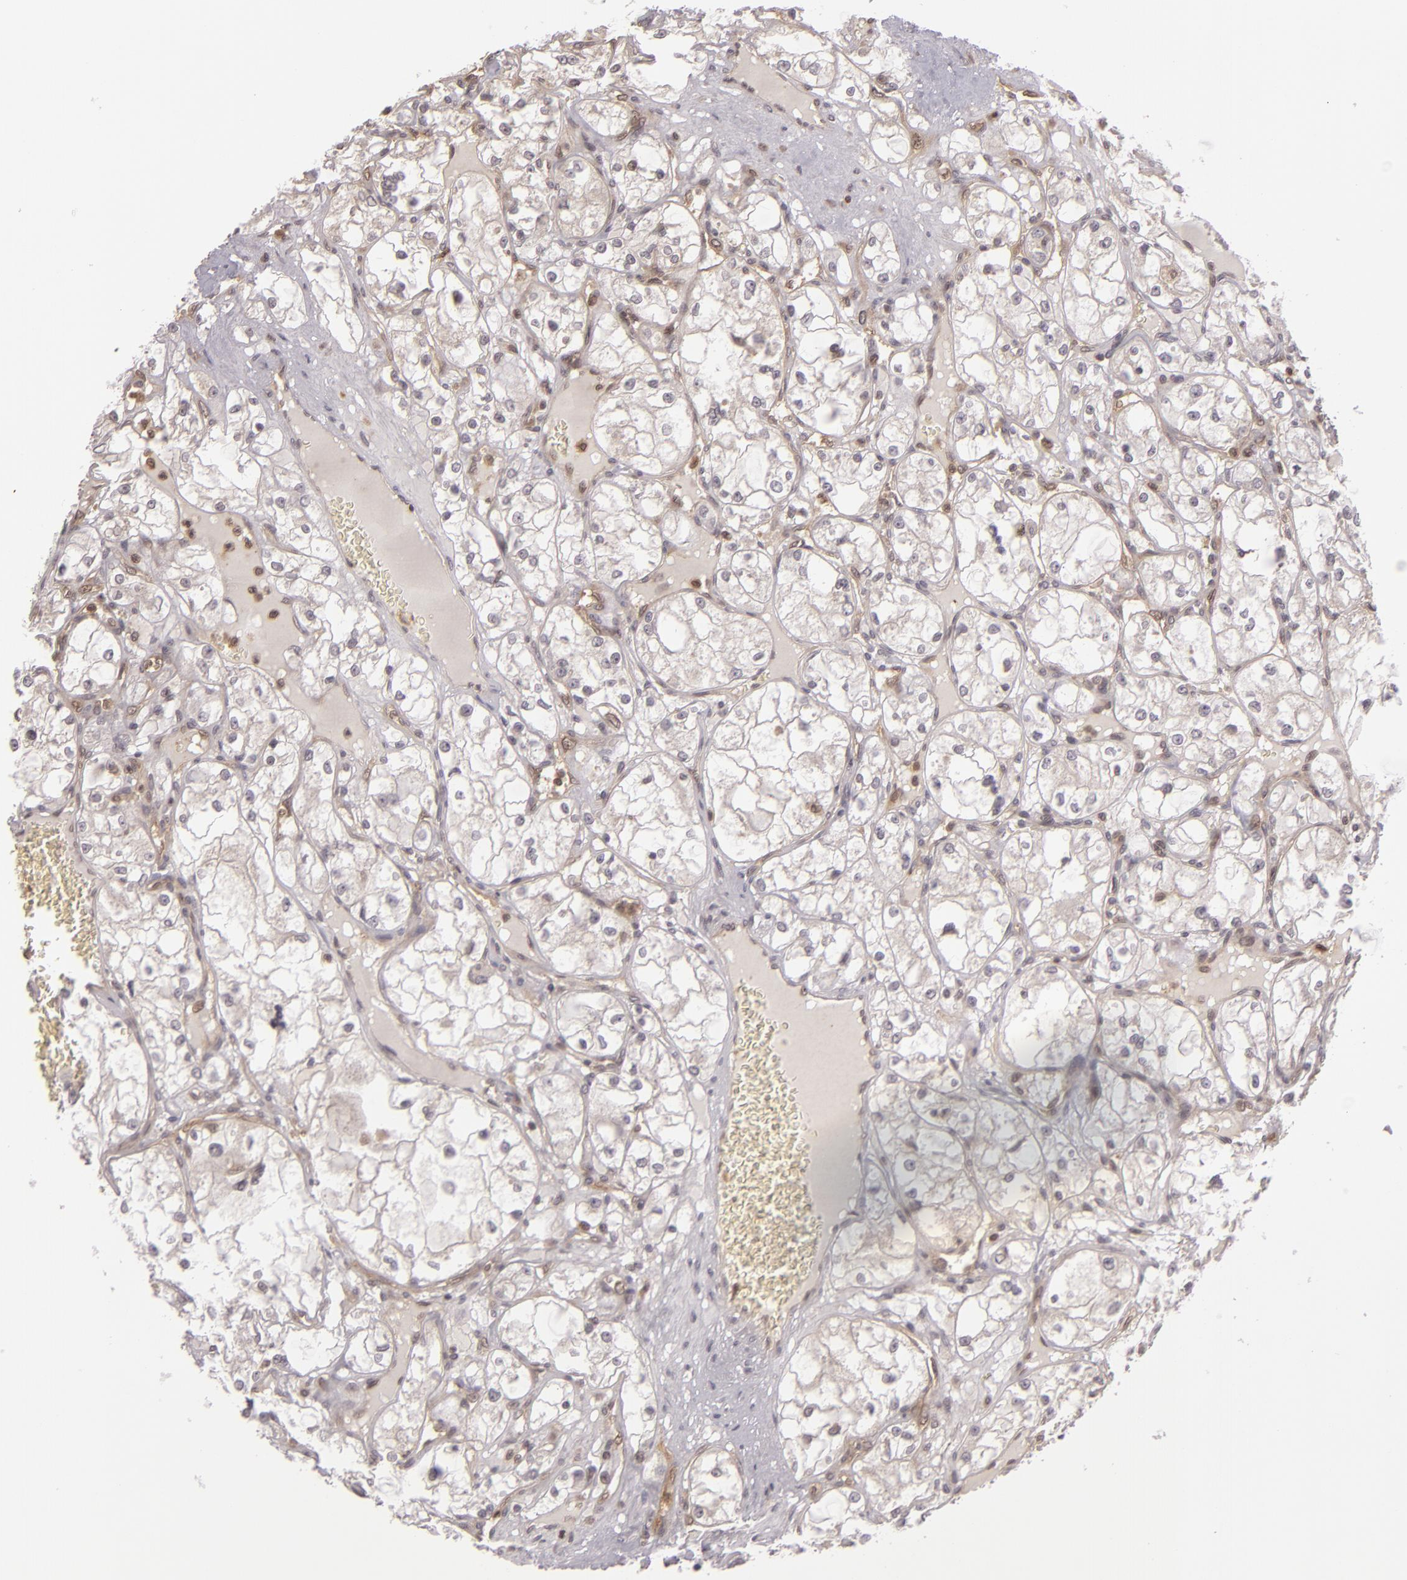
{"staining": {"intensity": "negative", "quantity": "none", "location": "none"}, "tissue": "renal cancer", "cell_type": "Tumor cells", "image_type": "cancer", "snomed": [{"axis": "morphology", "description": "Adenocarcinoma, NOS"}, {"axis": "topography", "description": "Kidney"}], "caption": "Tumor cells are negative for brown protein staining in adenocarcinoma (renal).", "gene": "ZBTB33", "patient": {"sex": "male", "age": 61}}